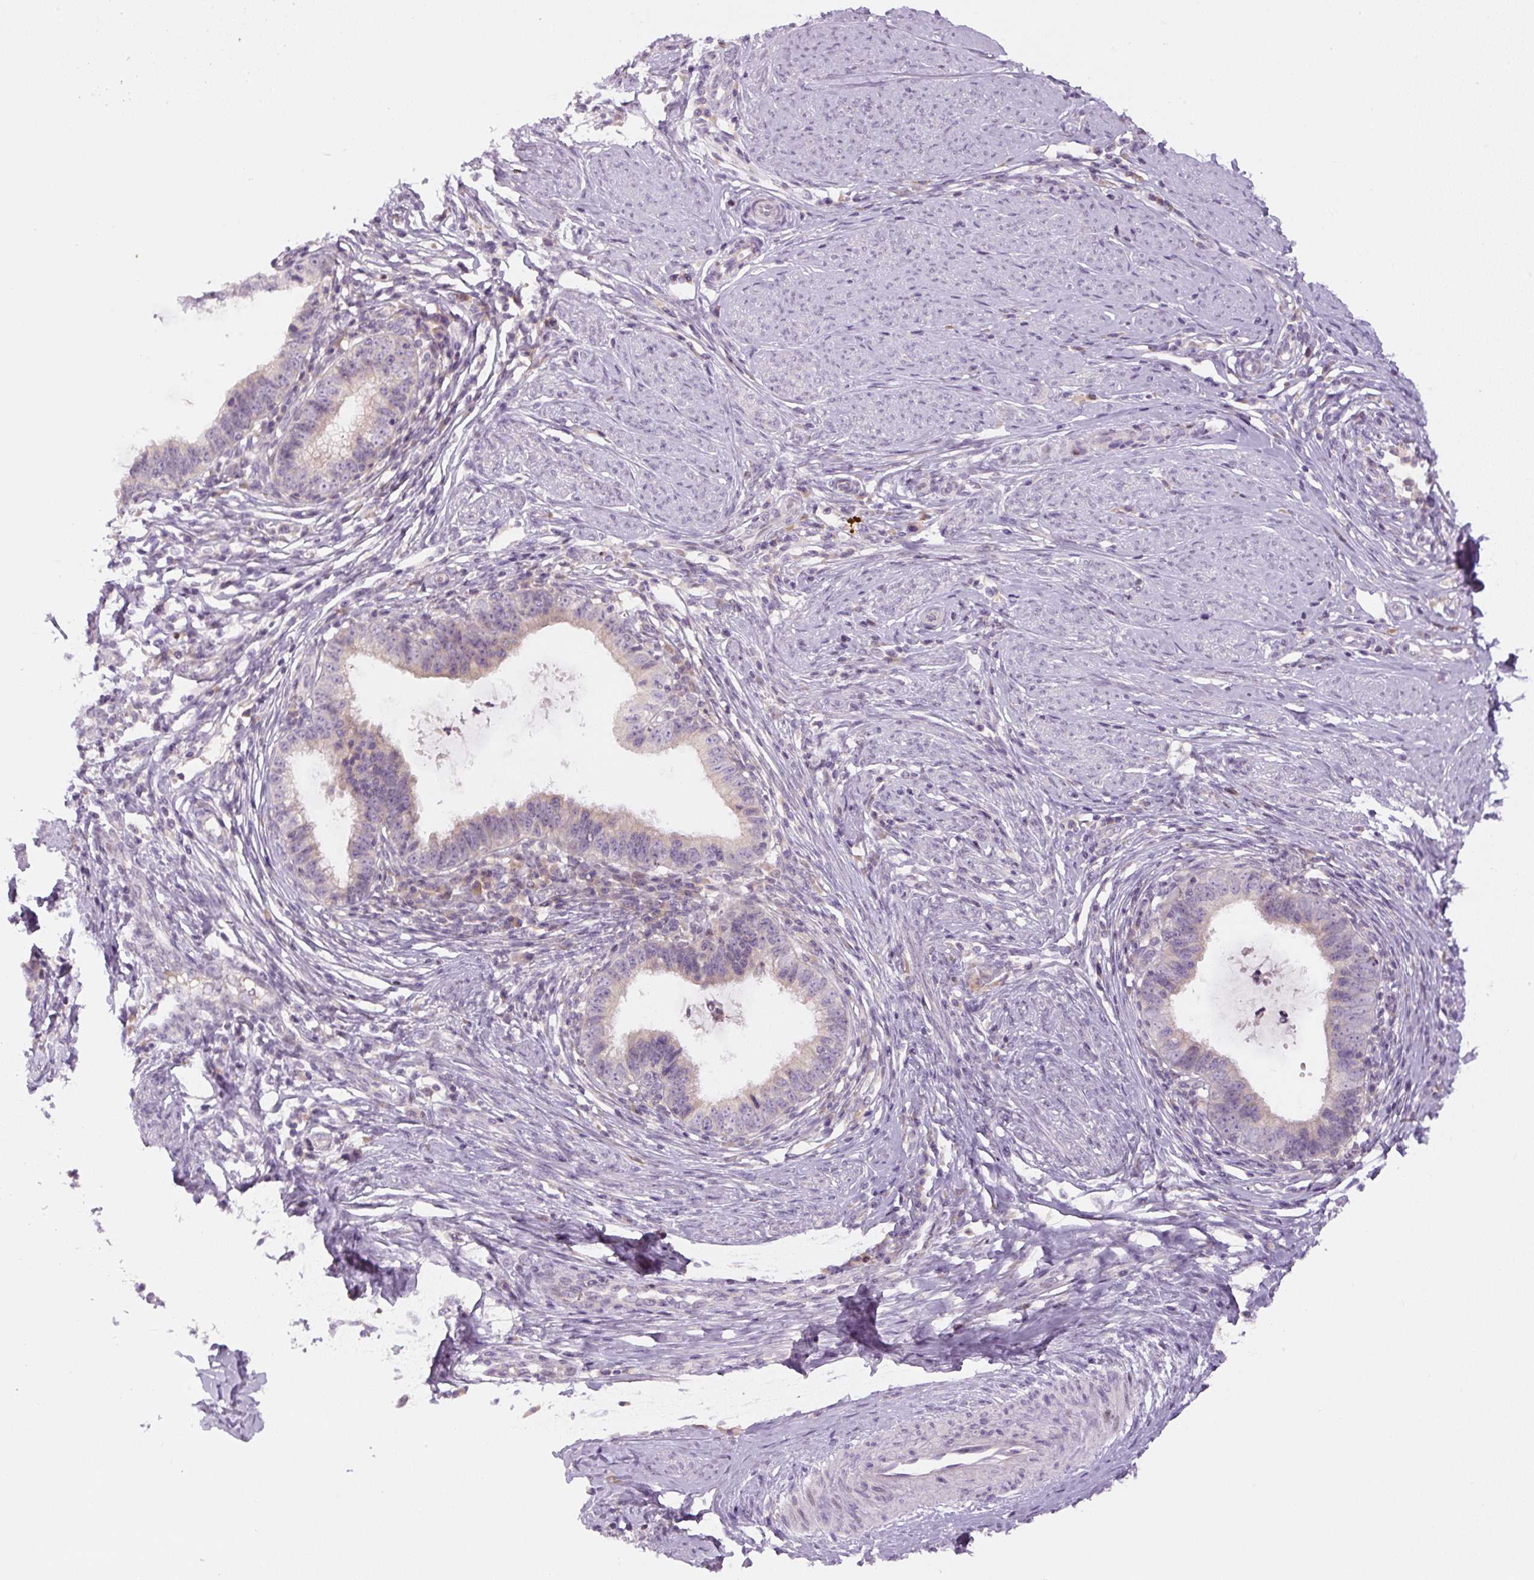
{"staining": {"intensity": "weak", "quantity": "<25%", "location": "cytoplasmic/membranous"}, "tissue": "cervical cancer", "cell_type": "Tumor cells", "image_type": "cancer", "snomed": [{"axis": "morphology", "description": "Adenocarcinoma, NOS"}, {"axis": "topography", "description": "Cervix"}], "caption": "Human cervical adenocarcinoma stained for a protein using immunohistochemistry reveals no positivity in tumor cells.", "gene": "YIF1B", "patient": {"sex": "female", "age": 36}}